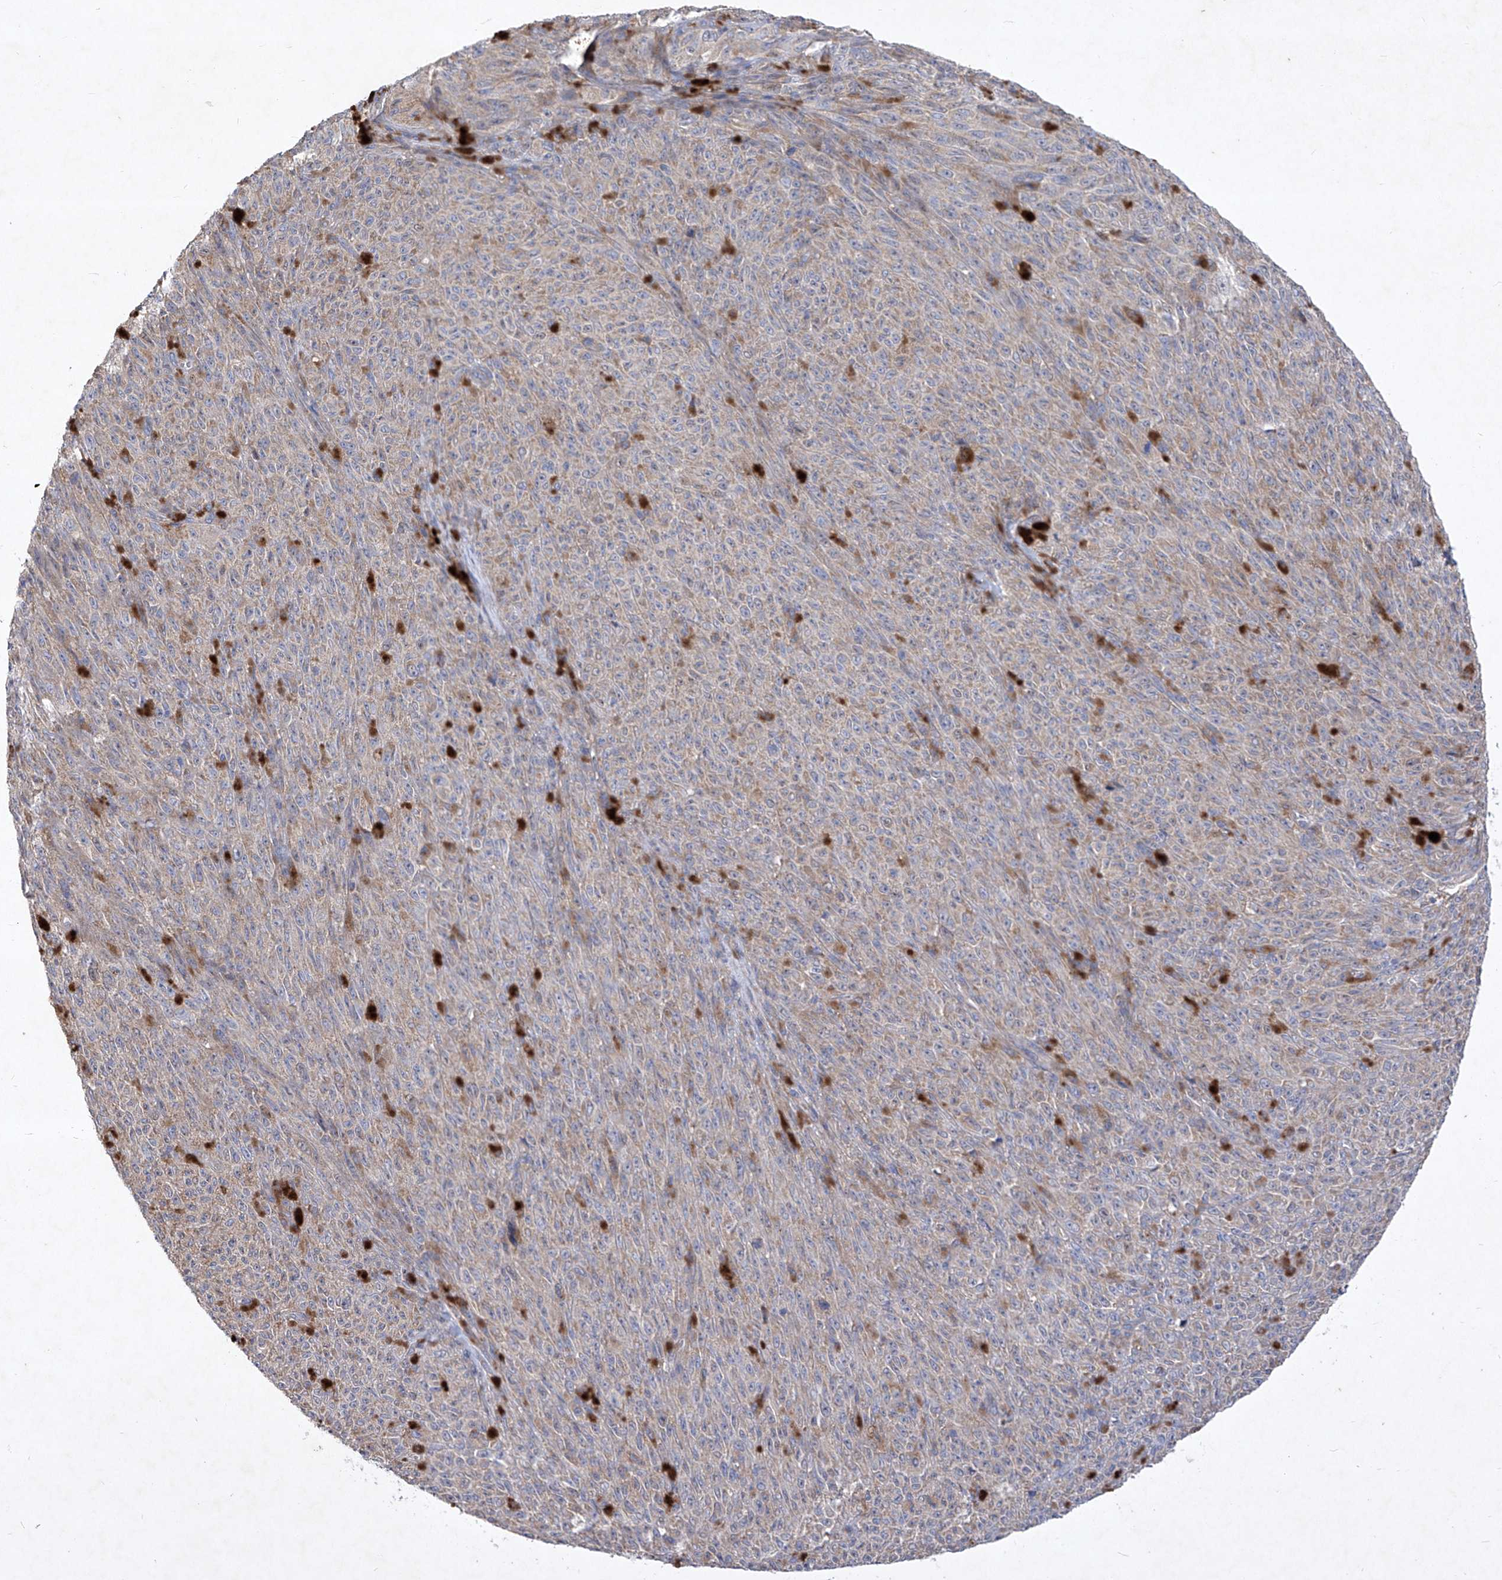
{"staining": {"intensity": "negative", "quantity": "none", "location": "none"}, "tissue": "melanoma", "cell_type": "Tumor cells", "image_type": "cancer", "snomed": [{"axis": "morphology", "description": "Malignant melanoma, NOS"}, {"axis": "topography", "description": "Skin"}], "caption": "A high-resolution histopathology image shows immunohistochemistry staining of melanoma, which shows no significant staining in tumor cells.", "gene": "COQ3", "patient": {"sex": "female", "age": 82}}